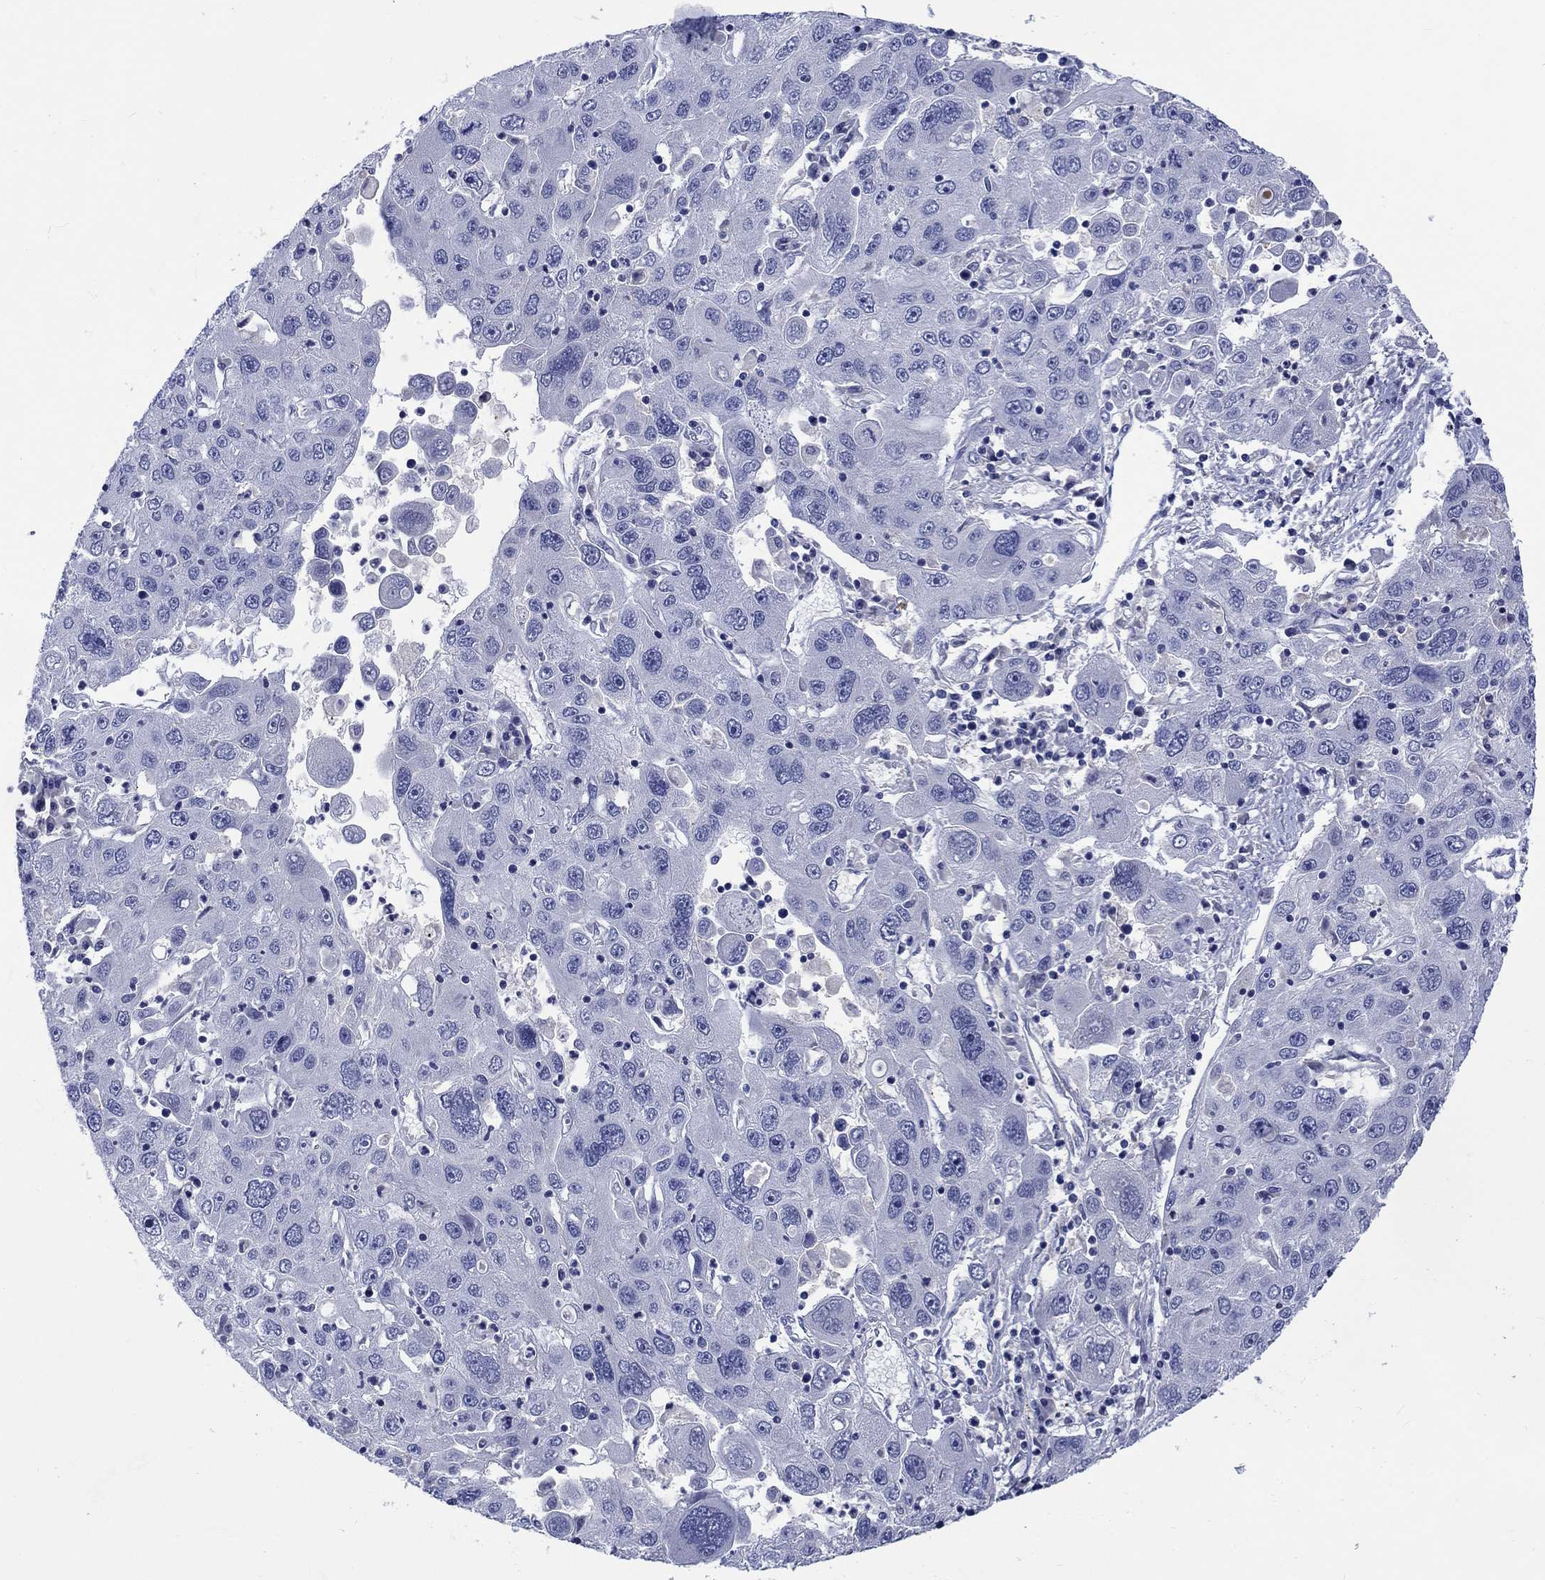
{"staining": {"intensity": "negative", "quantity": "none", "location": "none"}, "tissue": "stomach cancer", "cell_type": "Tumor cells", "image_type": "cancer", "snomed": [{"axis": "morphology", "description": "Adenocarcinoma, NOS"}, {"axis": "topography", "description": "Stomach"}], "caption": "Adenocarcinoma (stomach) stained for a protein using immunohistochemistry displays no staining tumor cells.", "gene": "TOMM20L", "patient": {"sex": "male", "age": 56}}